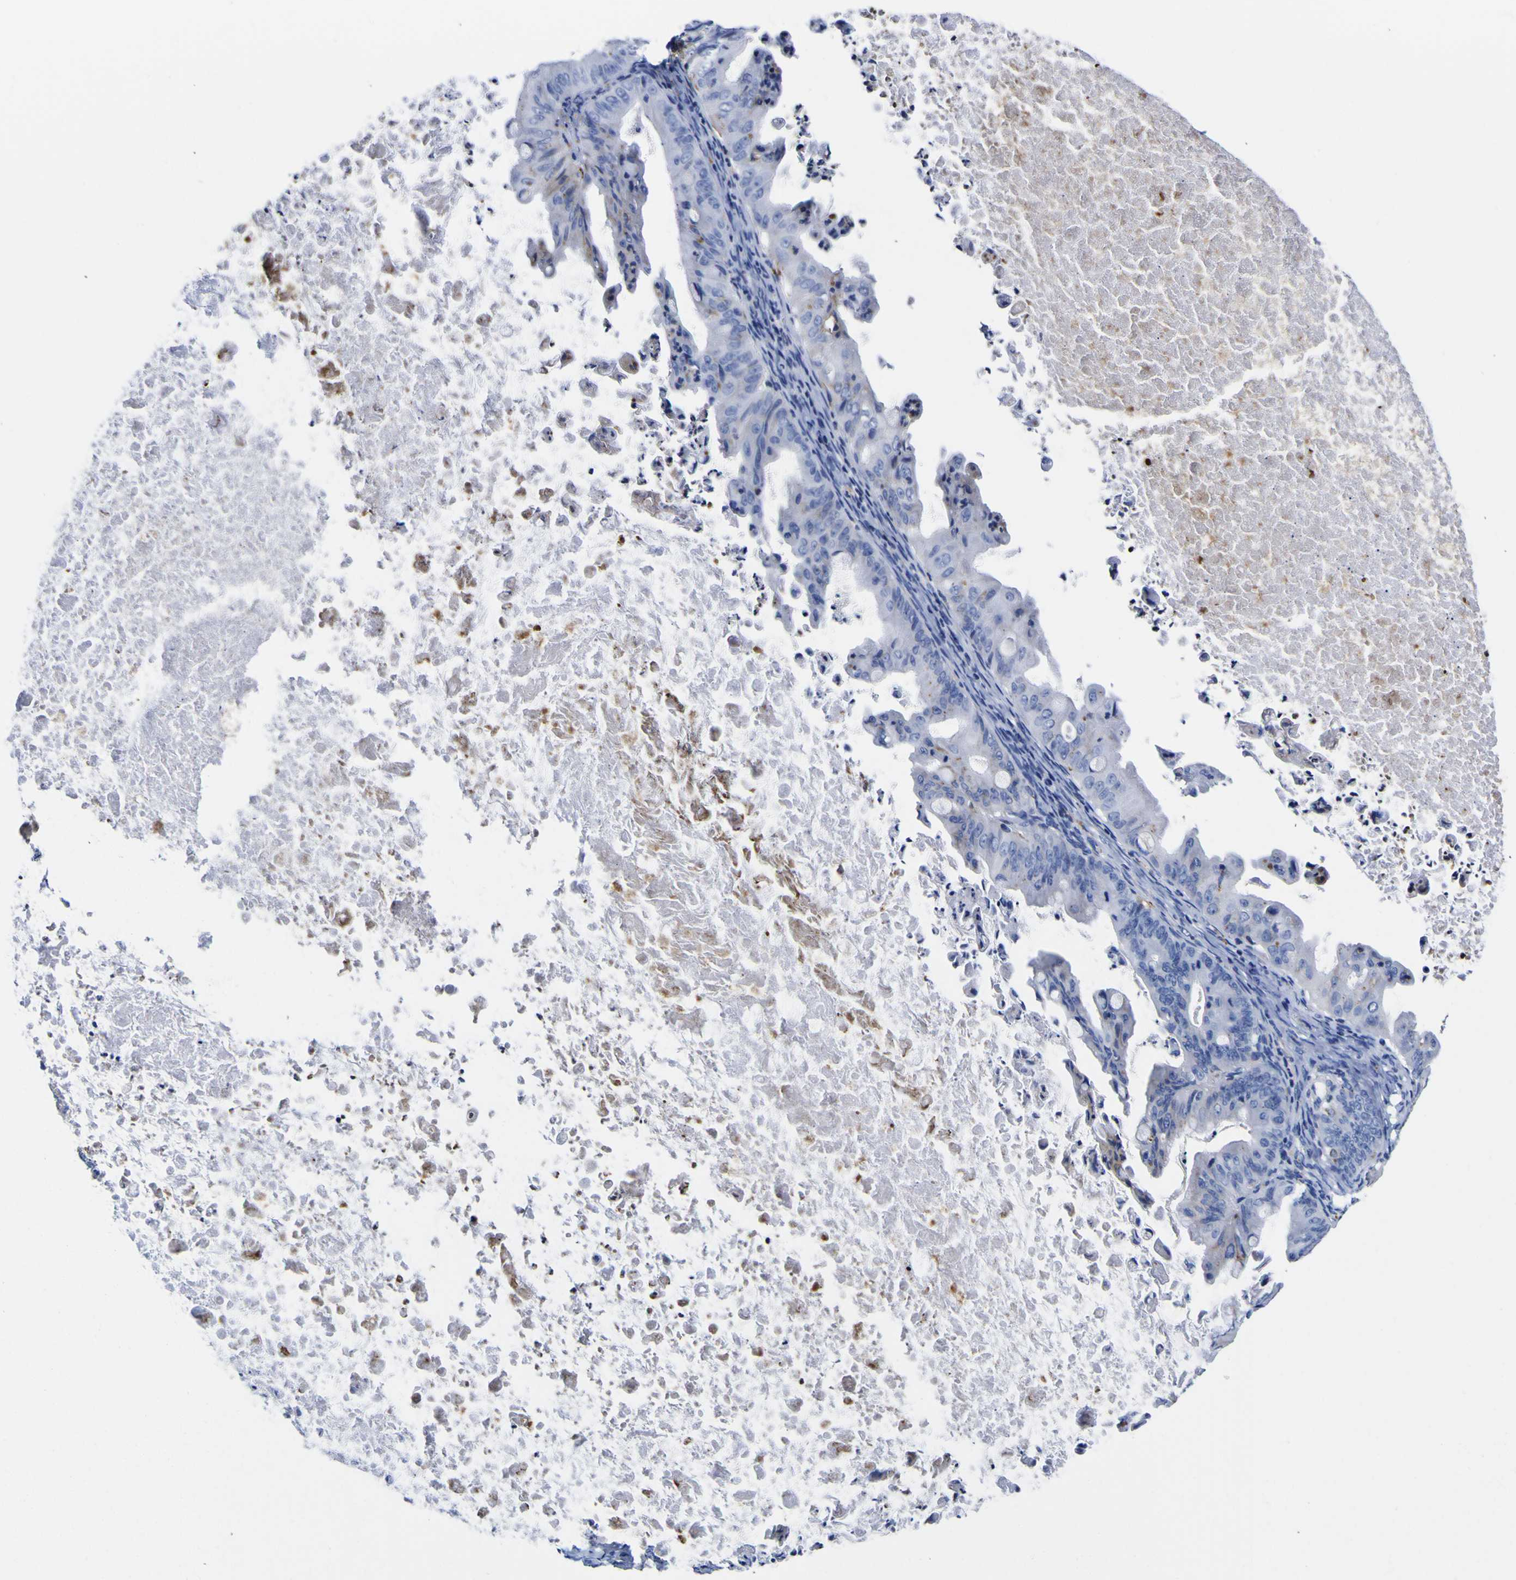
{"staining": {"intensity": "moderate", "quantity": "<25%", "location": "cytoplasmic/membranous"}, "tissue": "ovarian cancer", "cell_type": "Tumor cells", "image_type": "cancer", "snomed": [{"axis": "morphology", "description": "Cystadenocarcinoma, mucinous, NOS"}, {"axis": "topography", "description": "Ovary"}], "caption": "This is a photomicrograph of immunohistochemistry (IHC) staining of mucinous cystadenocarcinoma (ovarian), which shows moderate expression in the cytoplasmic/membranous of tumor cells.", "gene": "HLA-DQA1", "patient": {"sex": "female", "age": 37}}